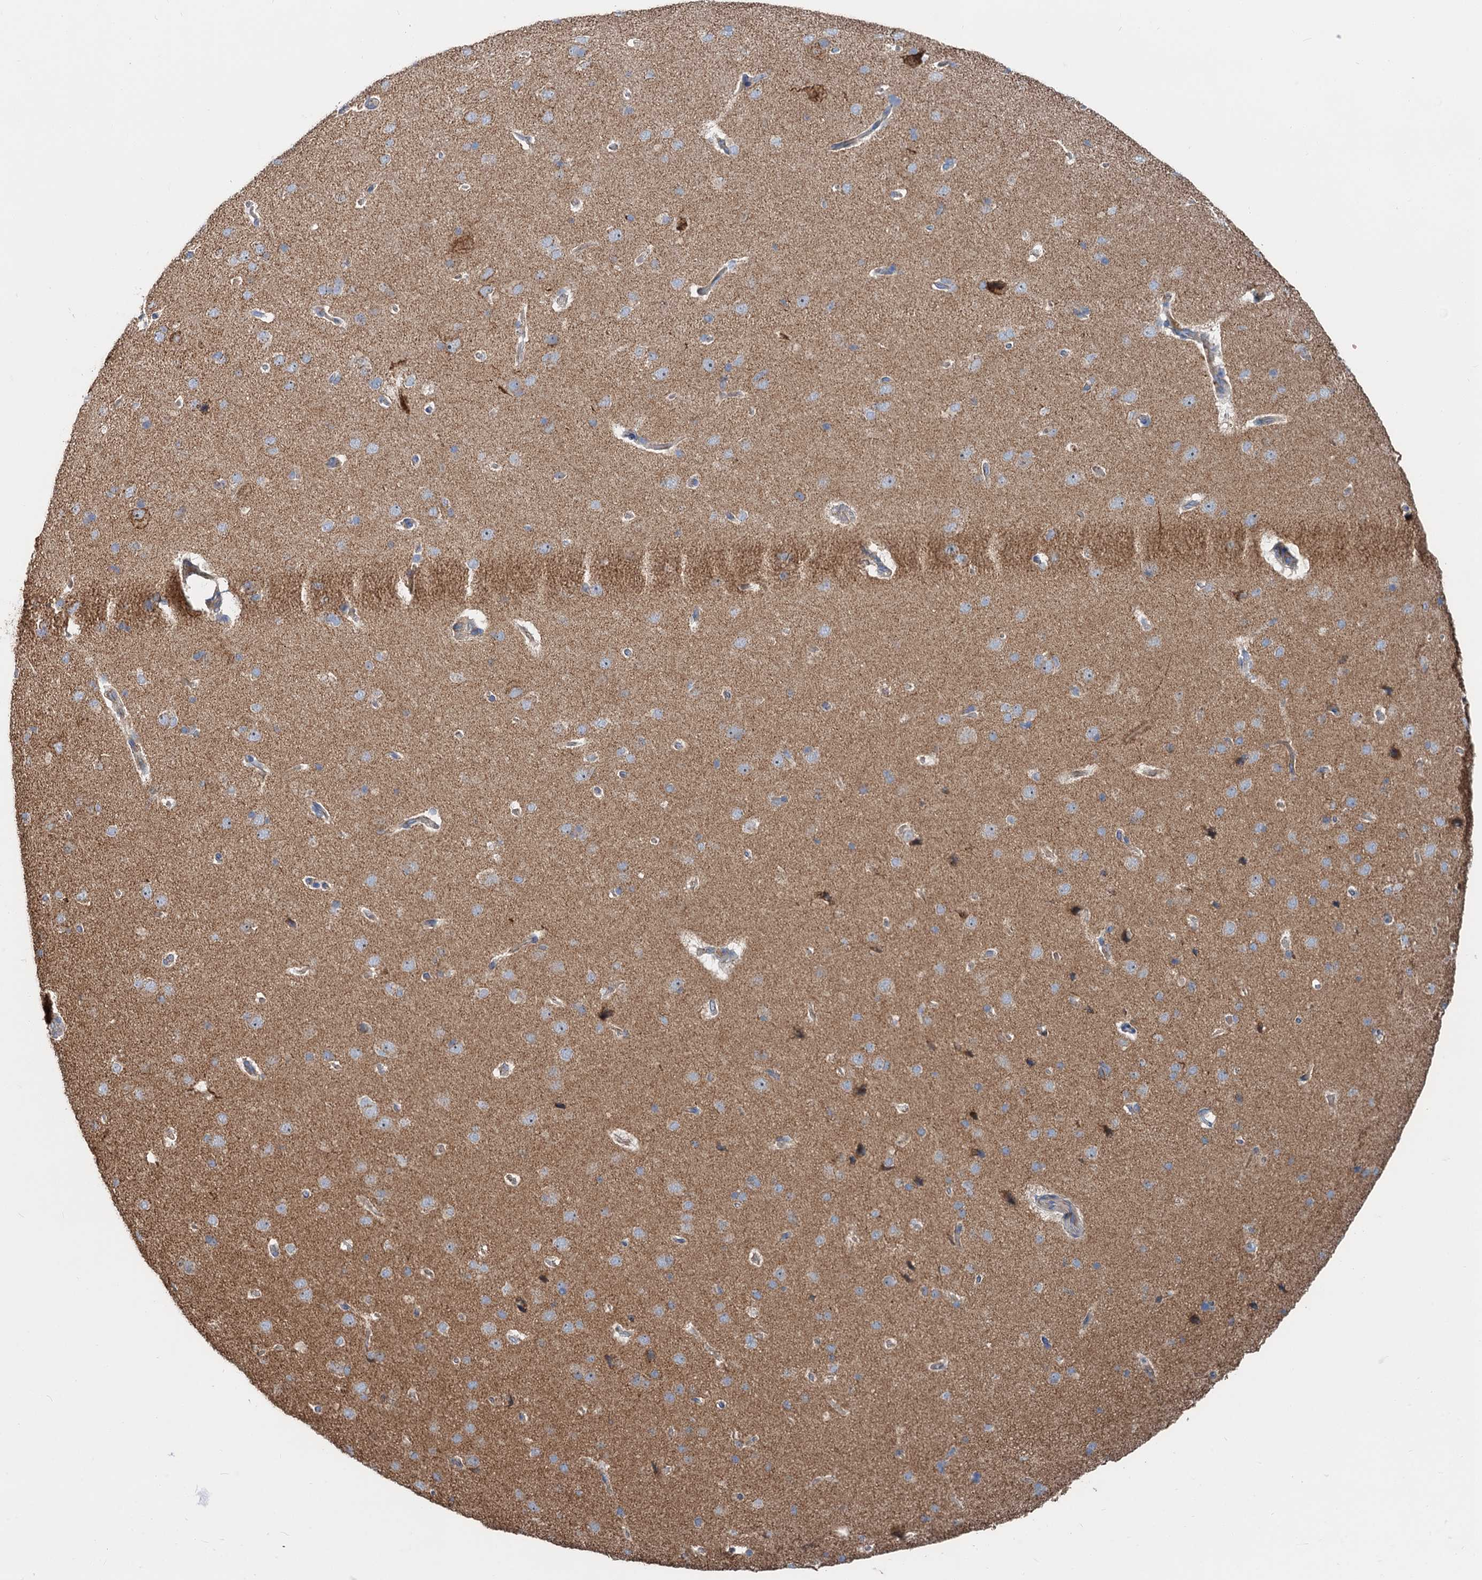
{"staining": {"intensity": "negative", "quantity": "none", "location": "none"}, "tissue": "cerebral cortex", "cell_type": "Endothelial cells", "image_type": "normal", "snomed": [{"axis": "morphology", "description": "Normal tissue, NOS"}, {"axis": "topography", "description": "Cerebral cortex"}], "caption": "Immunohistochemistry micrograph of normal cerebral cortex: cerebral cortex stained with DAB demonstrates no significant protein positivity in endothelial cells.", "gene": "ANKRD26", "patient": {"sex": "male", "age": 62}}